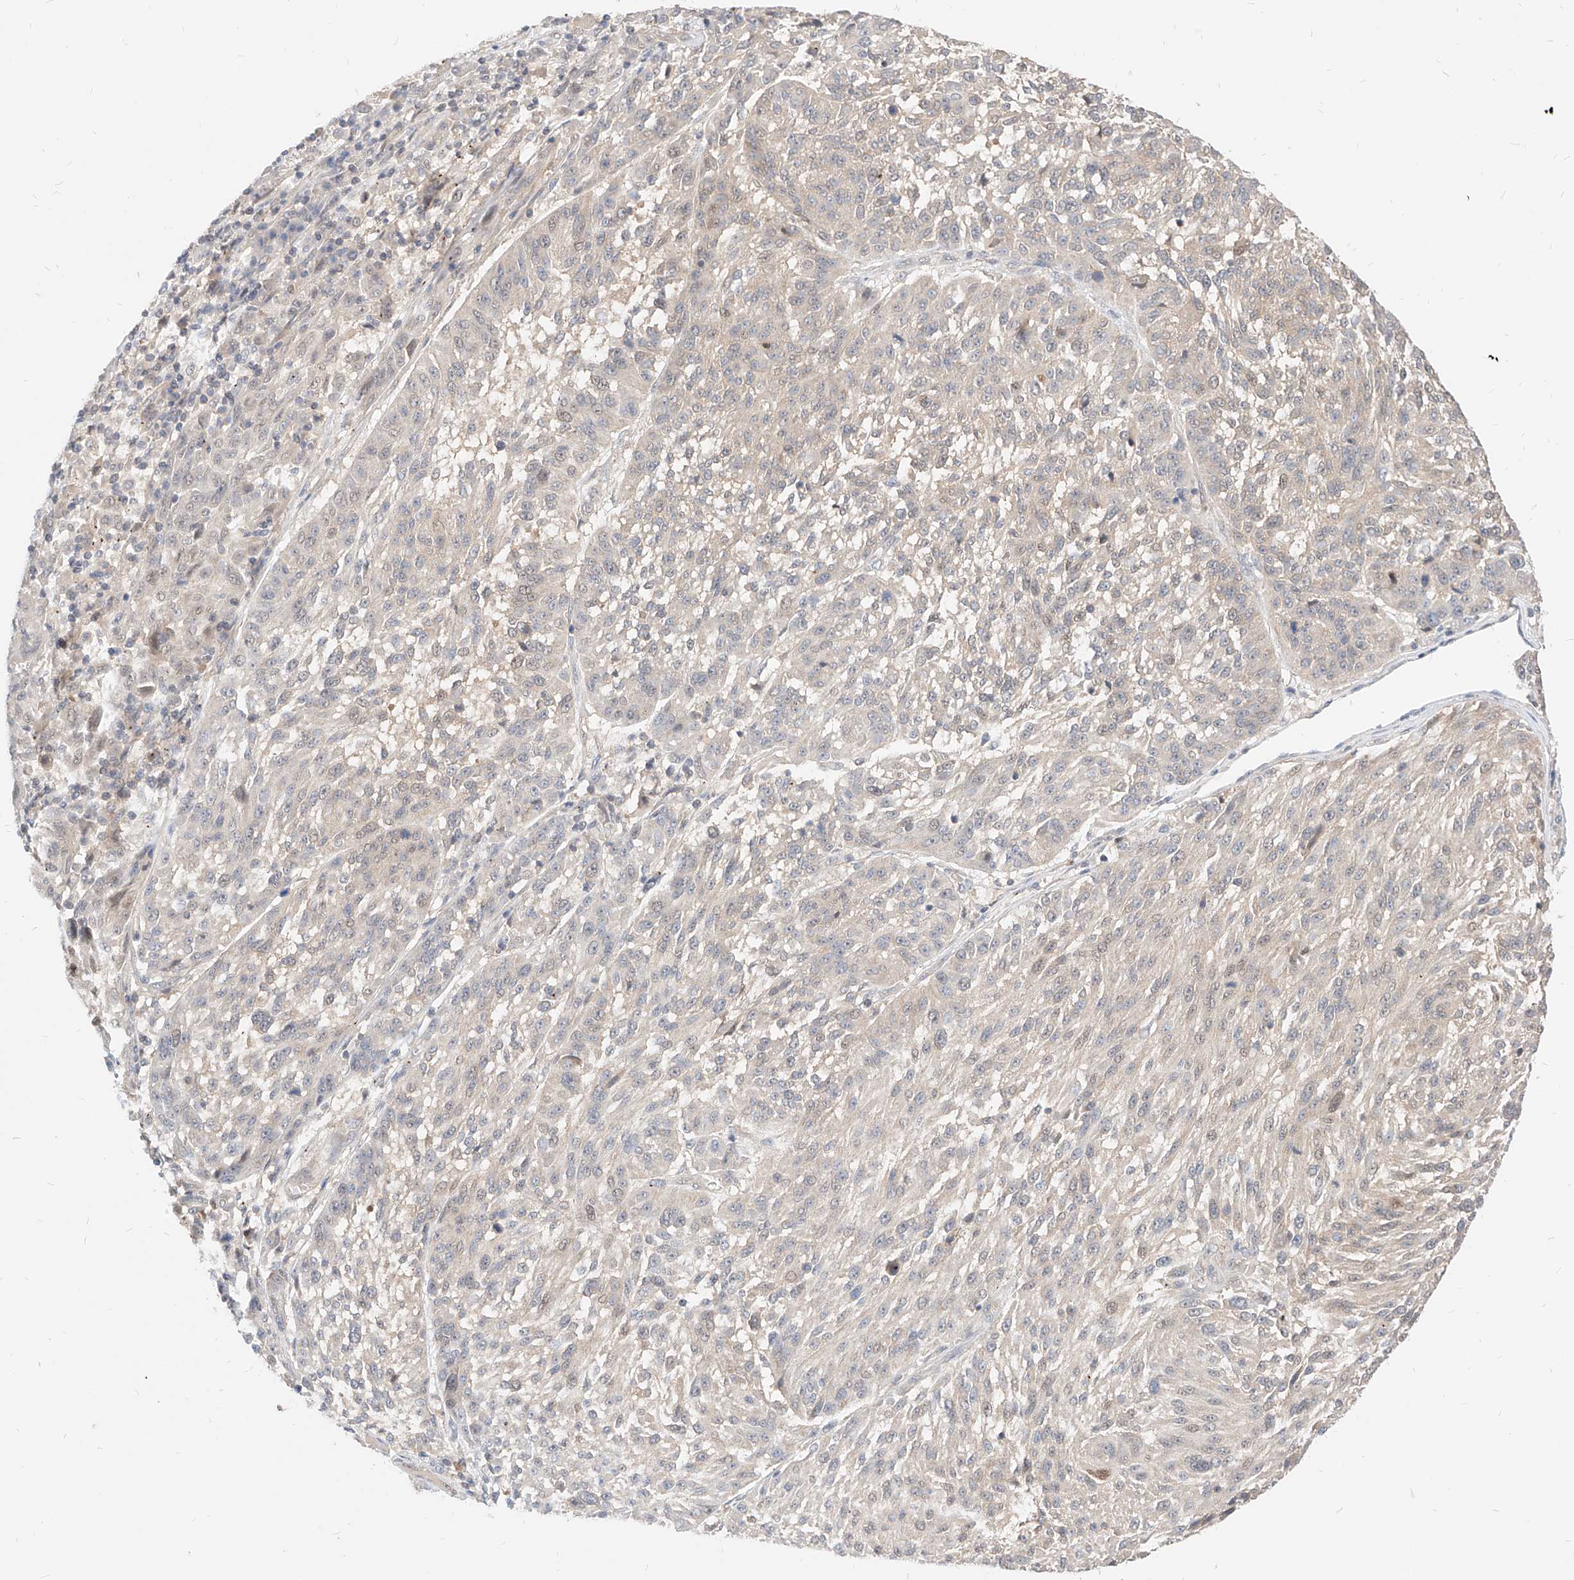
{"staining": {"intensity": "weak", "quantity": "<25%", "location": "cytoplasmic/membranous,nuclear"}, "tissue": "melanoma", "cell_type": "Tumor cells", "image_type": "cancer", "snomed": [{"axis": "morphology", "description": "Malignant melanoma, NOS"}, {"axis": "topography", "description": "Skin"}], "caption": "Immunohistochemistry of human melanoma shows no staining in tumor cells.", "gene": "TSNAX", "patient": {"sex": "male", "age": 53}}